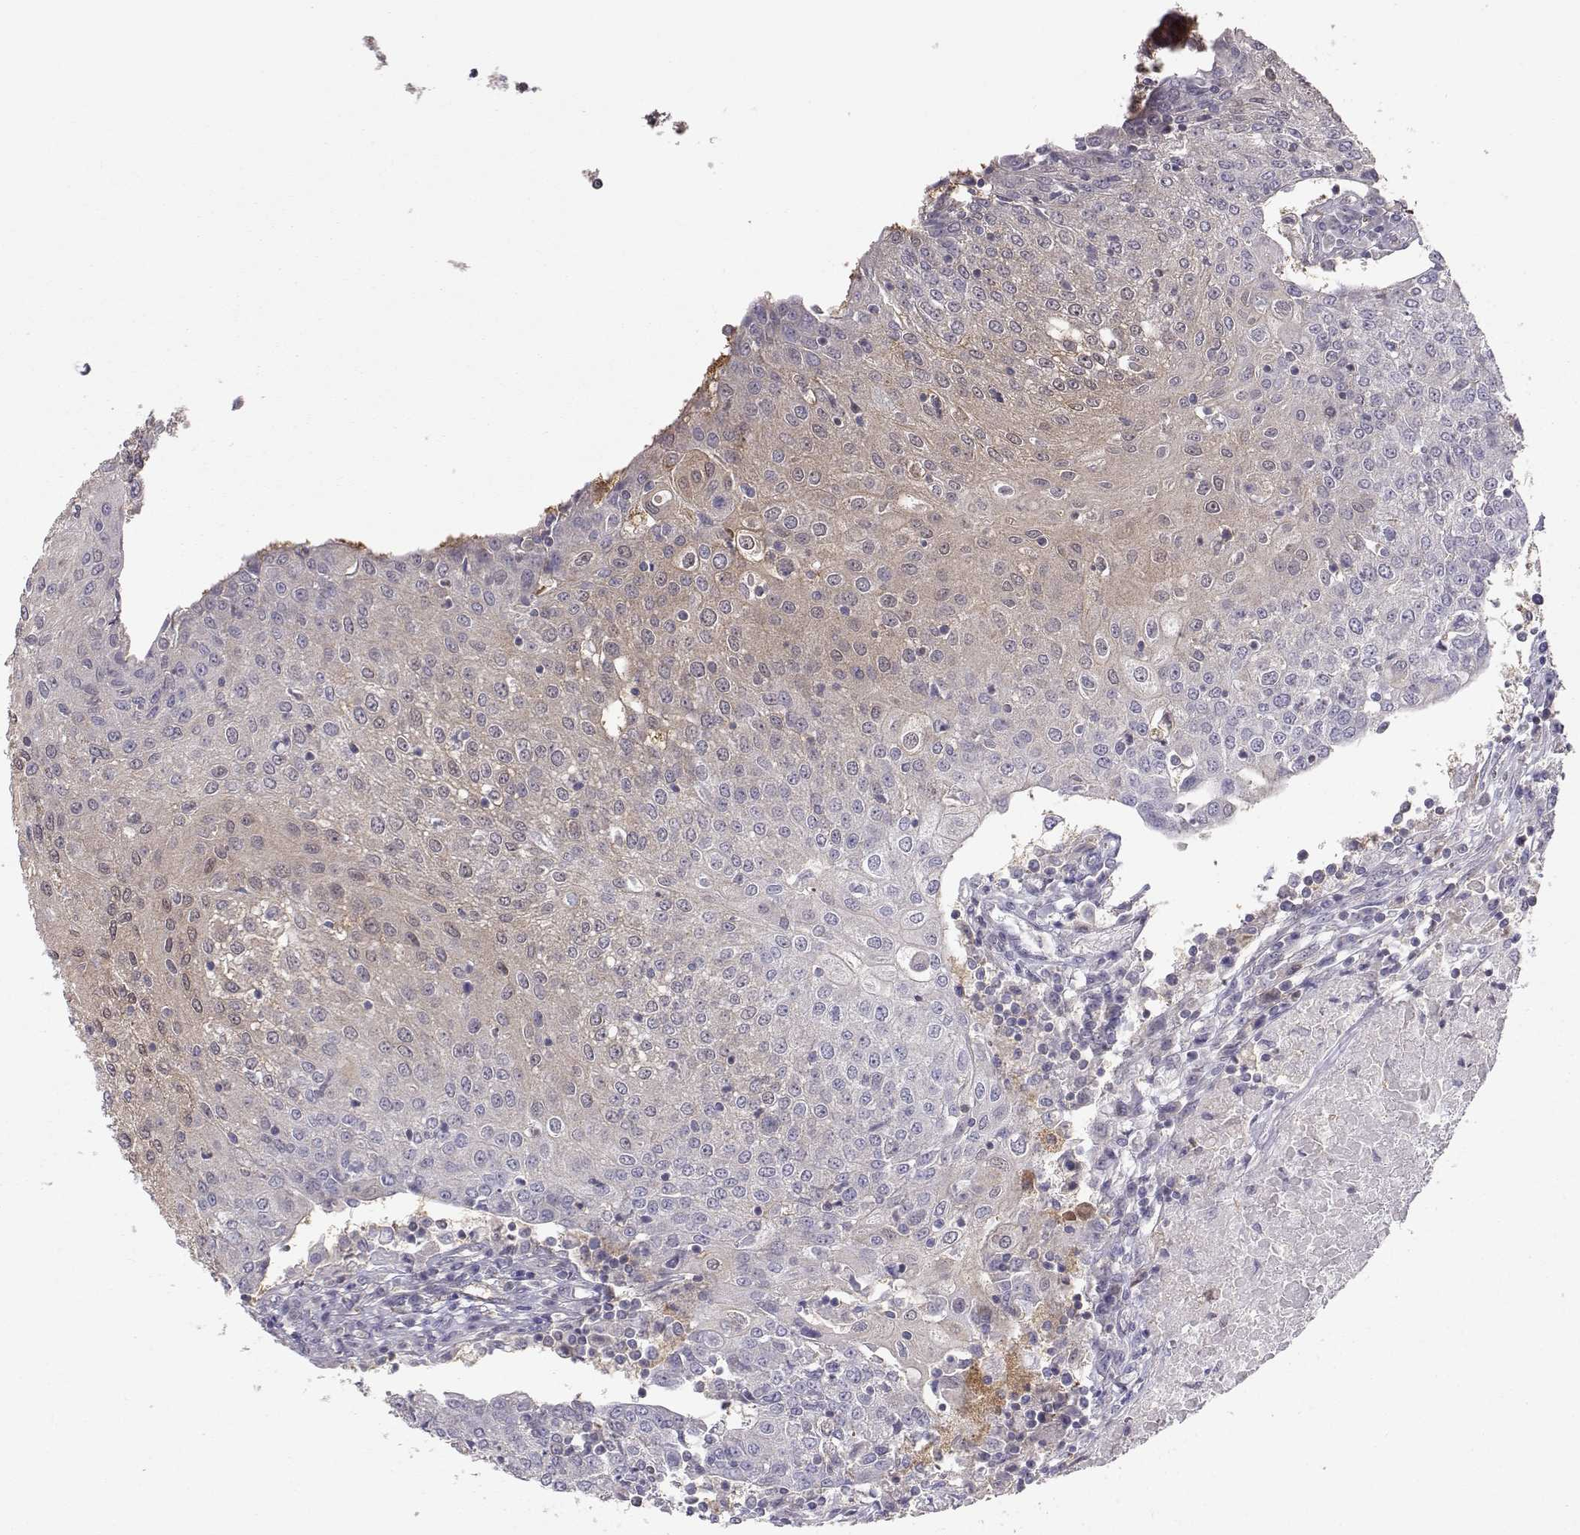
{"staining": {"intensity": "weak", "quantity": "<25%", "location": "cytoplasmic/membranous"}, "tissue": "urothelial cancer", "cell_type": "Tumor cells", "image_type": "cancer", "snomed": [{"axis": "morphology", "description": "Urothelial carcinoma, High grade"}, {"axis": "topography", "description": "Urinary bladder"}], "caption": "IHC of urothelial carcinoma (high-grade) displays no staining in tumor cells.", "gene": "NCAM2", "patient": {"sex": "female", "age": 85}}